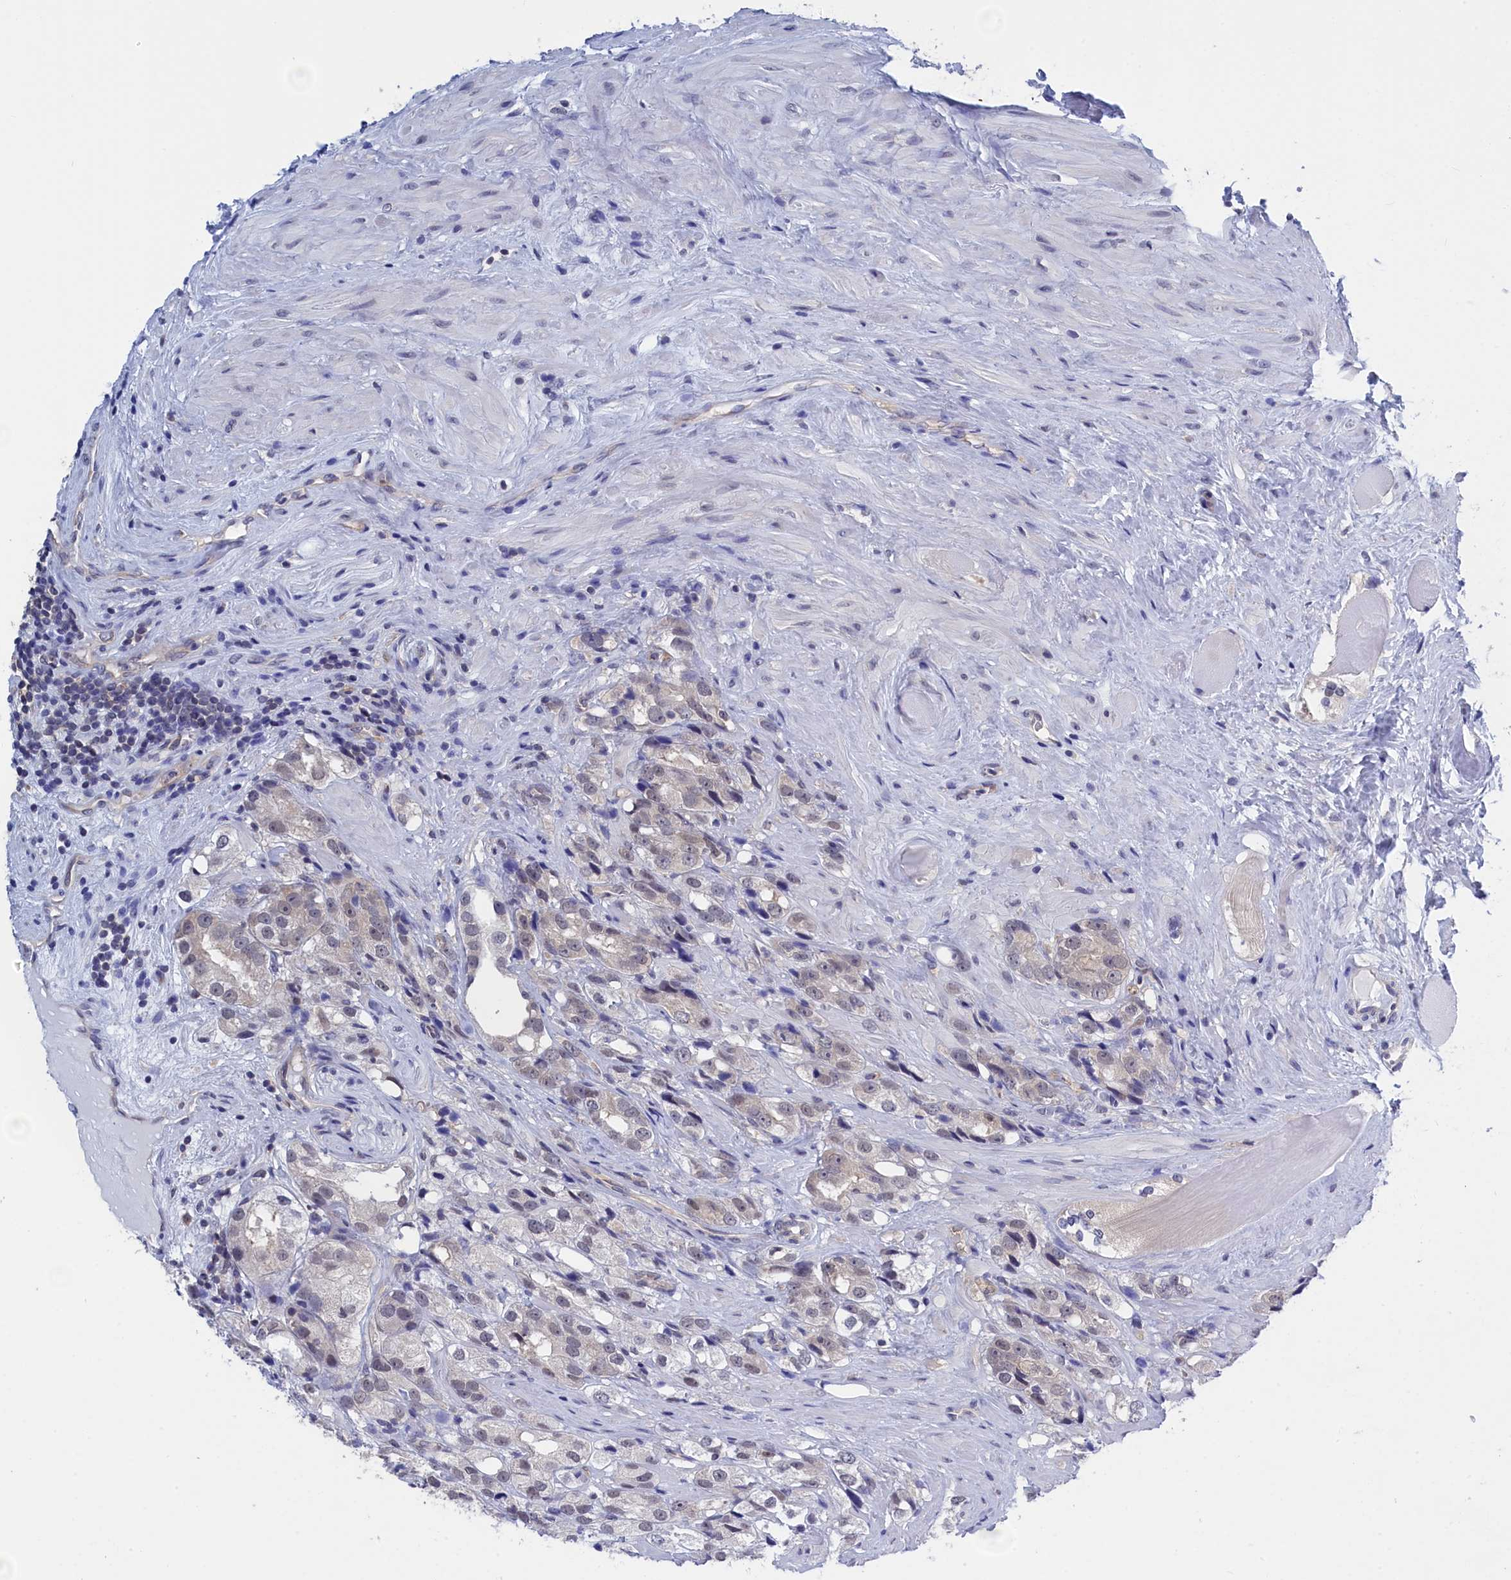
{"staining": {"intensity": "negative", "quantity": "none", "location": "none"}, "tissue": "prostate cancer", "cell_type": "Tumor cells", "image_type": "cancer", "snomed": [{"axis": "morphology", "description": "Adenocarcinoma, NOS"}, {"axis": "topography", "description": "Prostate"}], "caption": "Immunohistochemistry histopathology image of neoplastic tissue: human prostate adenocarcinoma stained with DAB demonstrates no significant protein expression in tumor cells.", "gene": "PGP", "patient": {"sex": "male", "age": 79}}